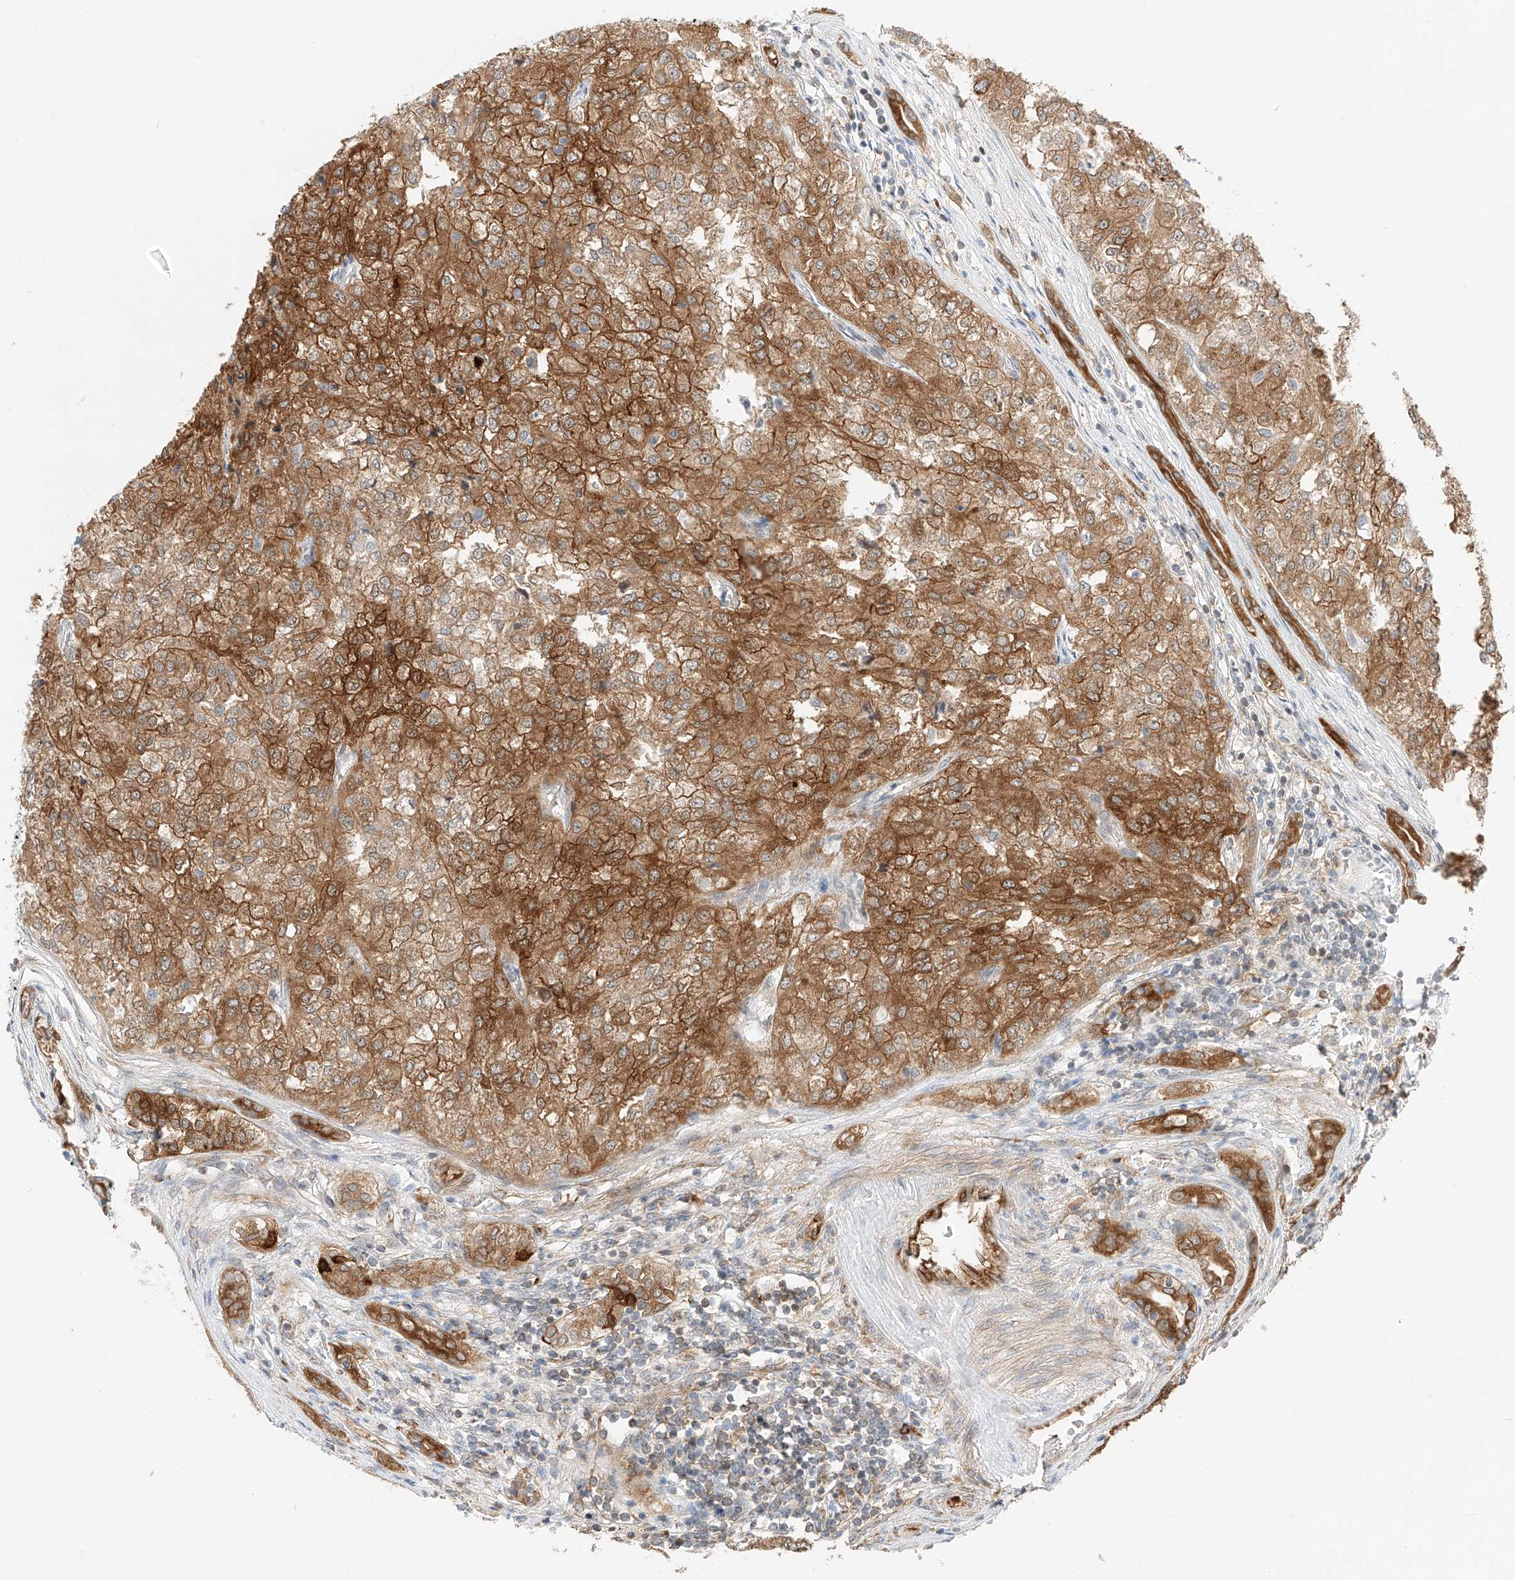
{"staining": {"intensity": "moderate", "quantity": ">75%", "location": "cytoplasmic/membranous"}, "tissue": "renal cancer", "cell_type": "Tumor cells", "image_type": "cancer", "snomed": [{"axis": "morphology", "description": "Adenocarcinoma, NOS"}, {"axis": "topography", "description": "Kidney"}], "caption": "Protein expression by IHC shows moderate cytoplasmic/membranous positivity in about >75% of tumor cells in renal cancer (adenocarcinoma).", "gene": "CARMIL1", "patient": {"sex": "female", "age": 54}}